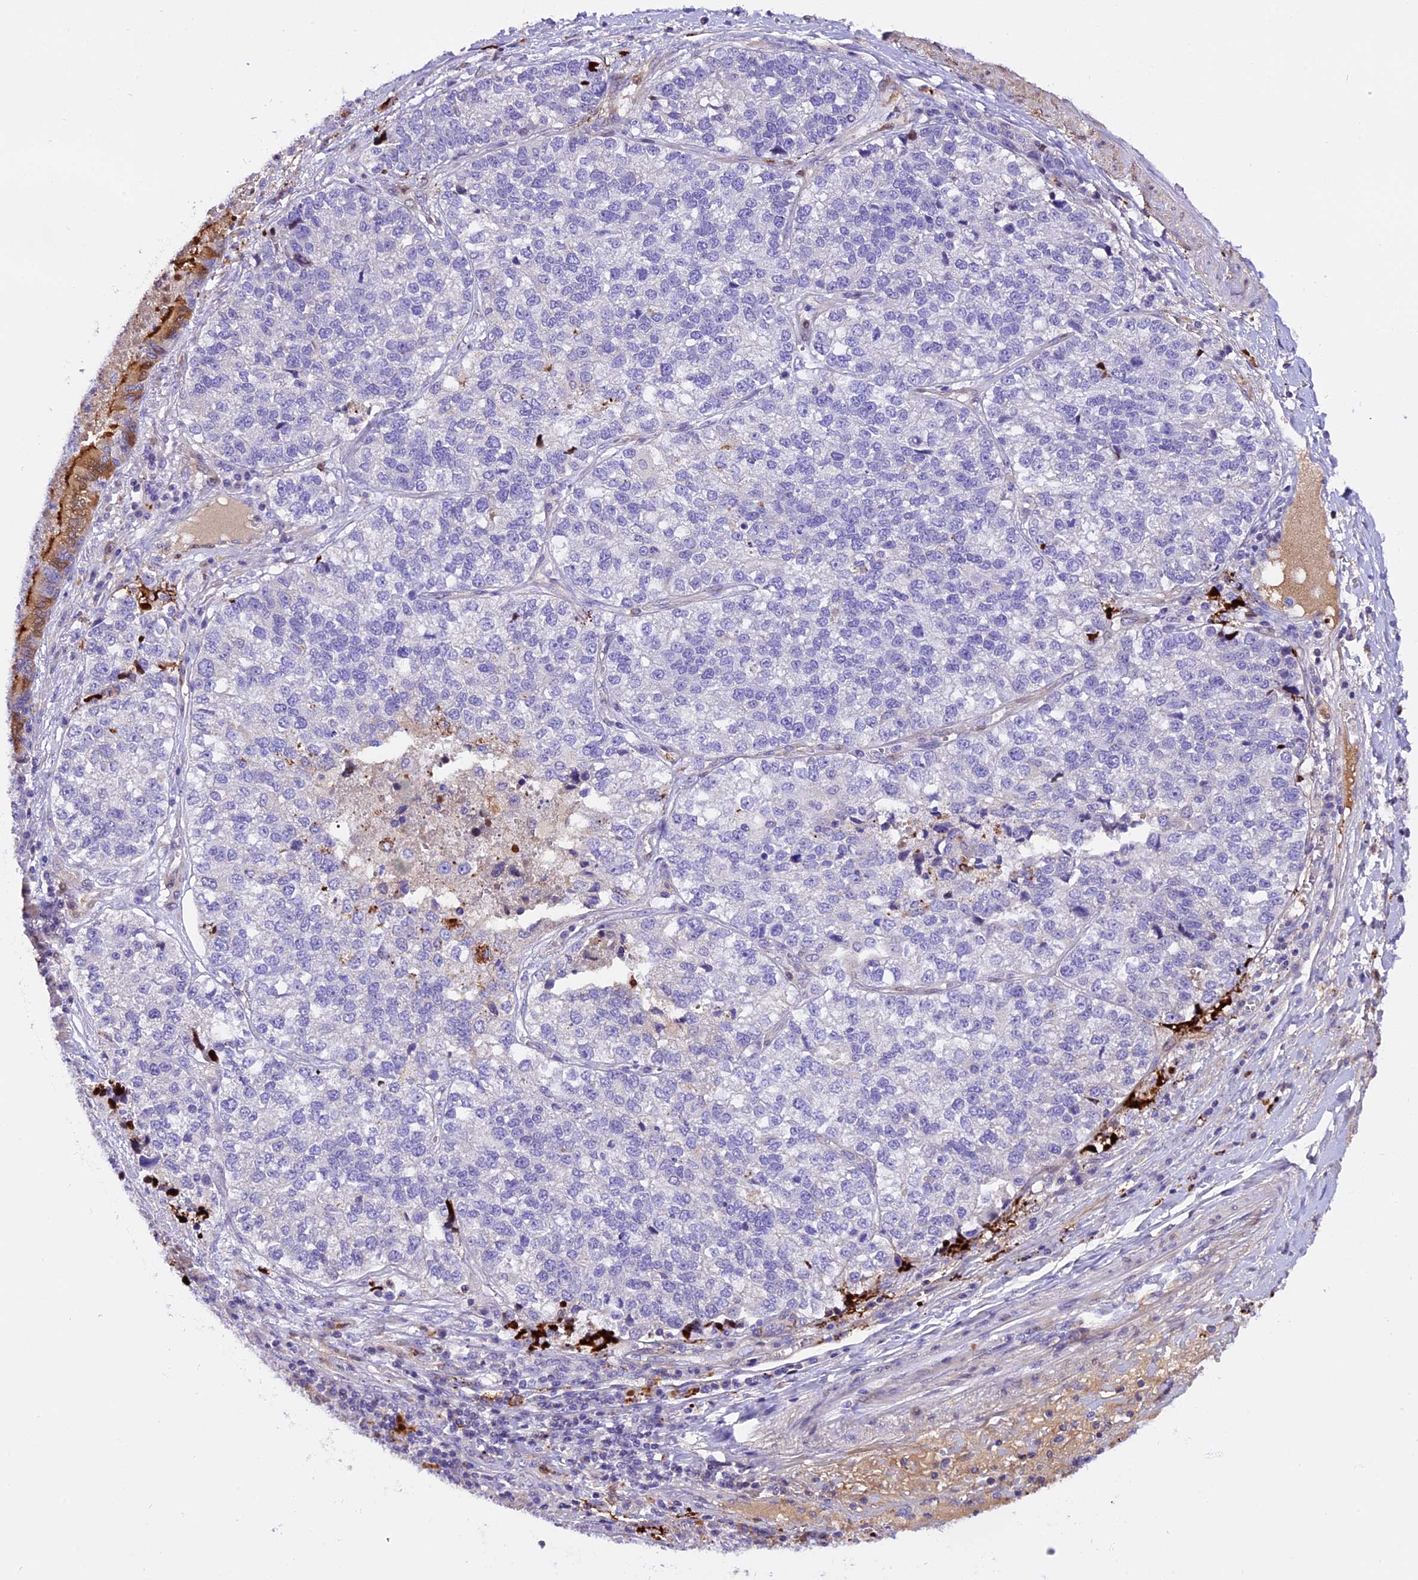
{"staining": {"intensity": "negative", "quantity": "none", "location": "none"}, "tissue": "lung cancer", "cell_type": "Tumor cells", "image_type": "cancer", "snomed": [{"axis": "morphology", "description": "Adenocarcinoma, NOS"}, {"axis": "topography", "description": "Lung"}], "caption": "DAB (3,3'-diaminobenzidine) immunohistochemical staining of human lung adenocarcinoma displays no significant positivity in tumor cells.", "gene": "MAP3K7CL", "patient": {"sex": "male", "age": 49}}